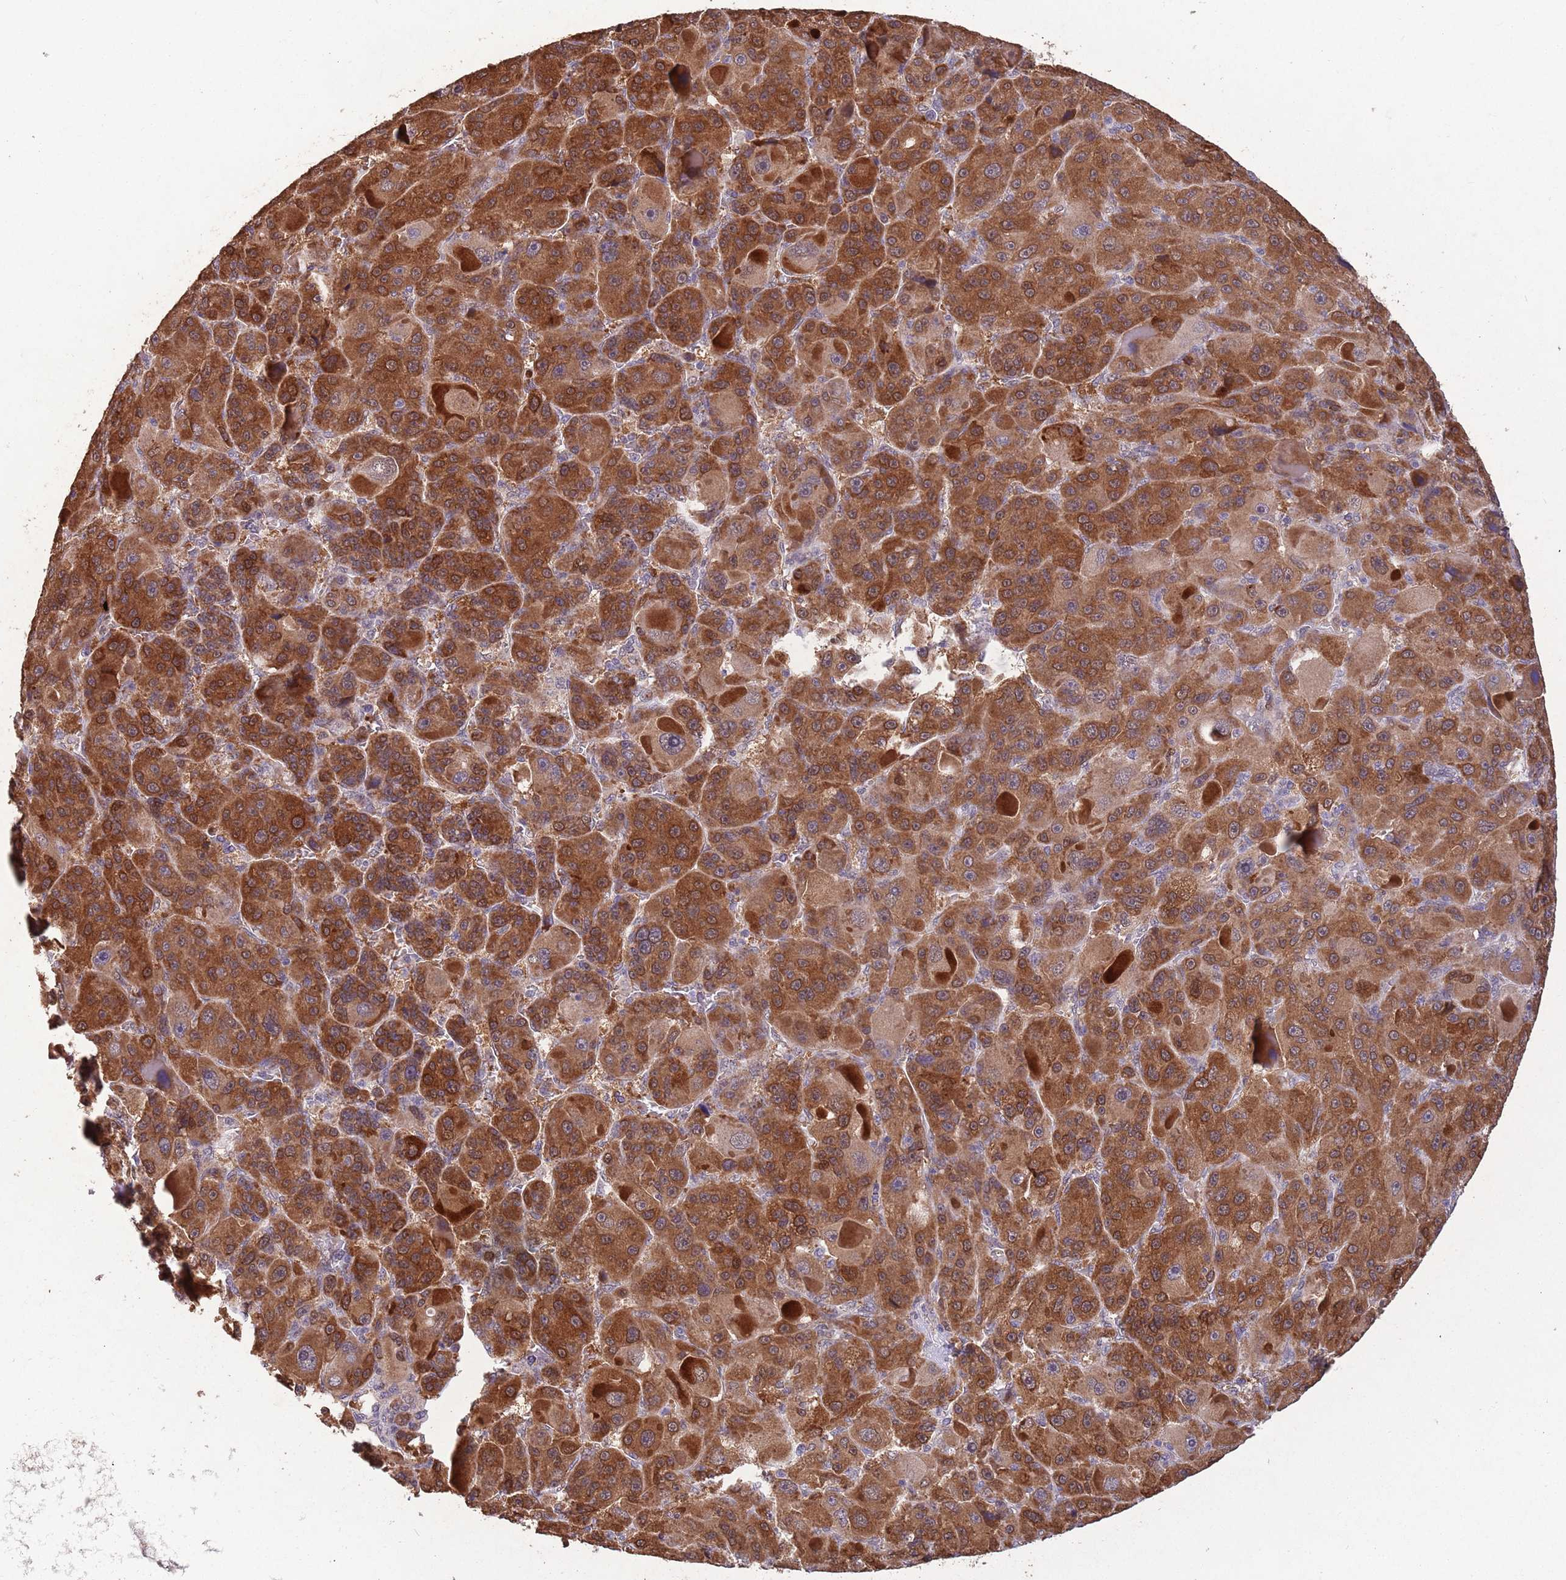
{"staining": {"intensity": "strong", "quantity": ">75%", "location": "cytoplasmic/membranous,nuclear"}, "tissue": "liver cancer", "cell_type": "Tumor cells", "image_type": "cancer", "snomed": [{"axis": "morphology", "description": "Carcinoma, Hepatocellular, NOS"}, {"axis": "topography", "description": "Liver"}], "caption": "This histopathology image exhibits IHC staining of liver hepatocellular carcinoma, with high strong cytoplasmic/membranous and nuclear expression in approximately >75% of tumor cells.", "gene": "ZNF639", "patient": {"sex": "male", "age": 76}}